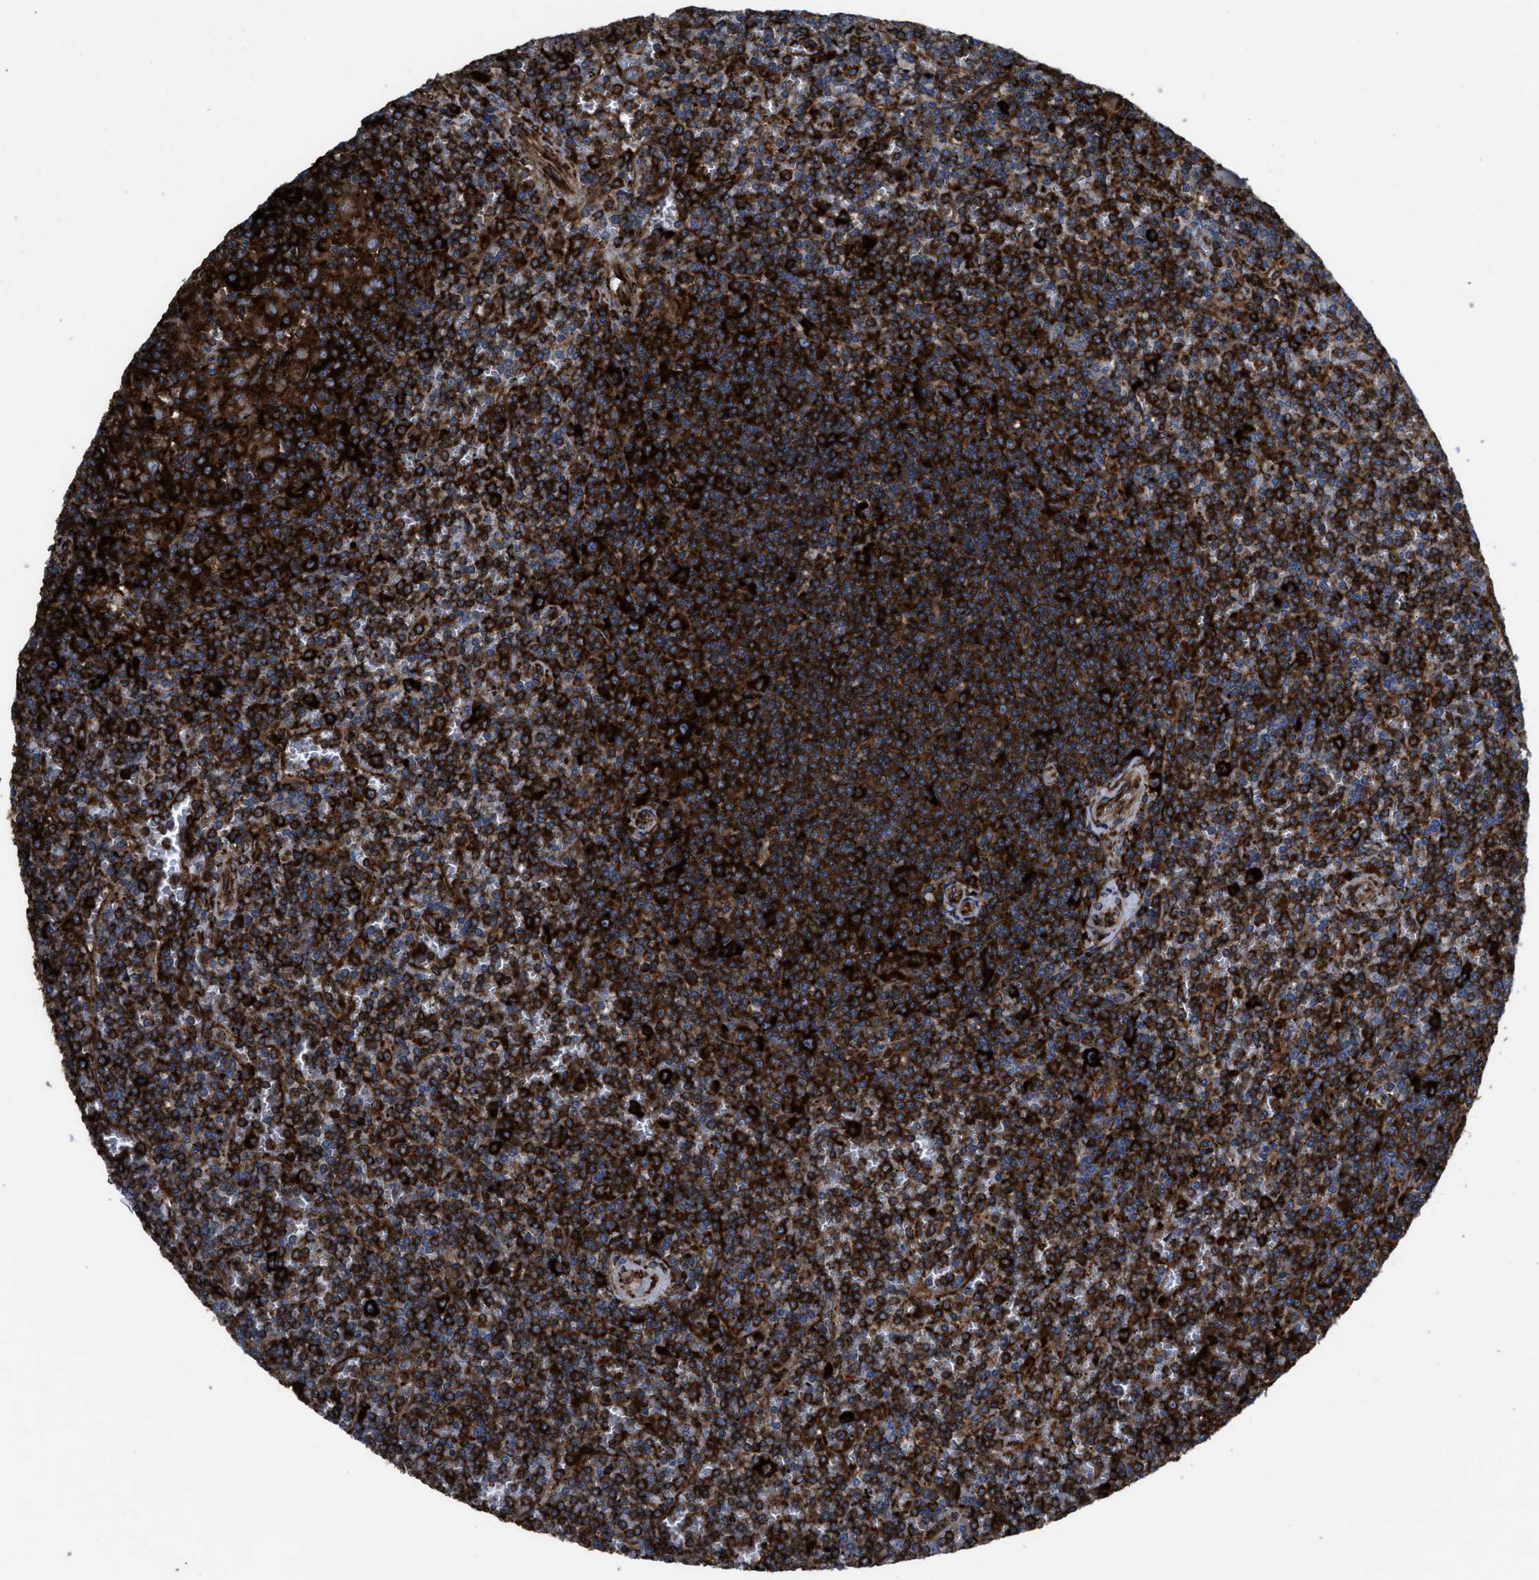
{"staining": {"intensity": "strong", "quantity": ">75%", "location": "cytoplasmic/membranous"}, "tissue": "lymphoma", "cell_type": "Tumor cells", "image_type": "cancer", "snomed": [{"axis": "morphology", "description": "Malignant lymphoma, non-Hodgkin's type, Low grade"}, {"axis": "topography", "description": "Spleen"}], "caption": "Strong cytoplasmic/membranous protein staining is identified in about >75% of tumor cells in malignant lymphoma, non-Hodgkin's type (low-grade).", "gene": "CAPRIN1", "patient": {"sex": "female", "age": 19}}